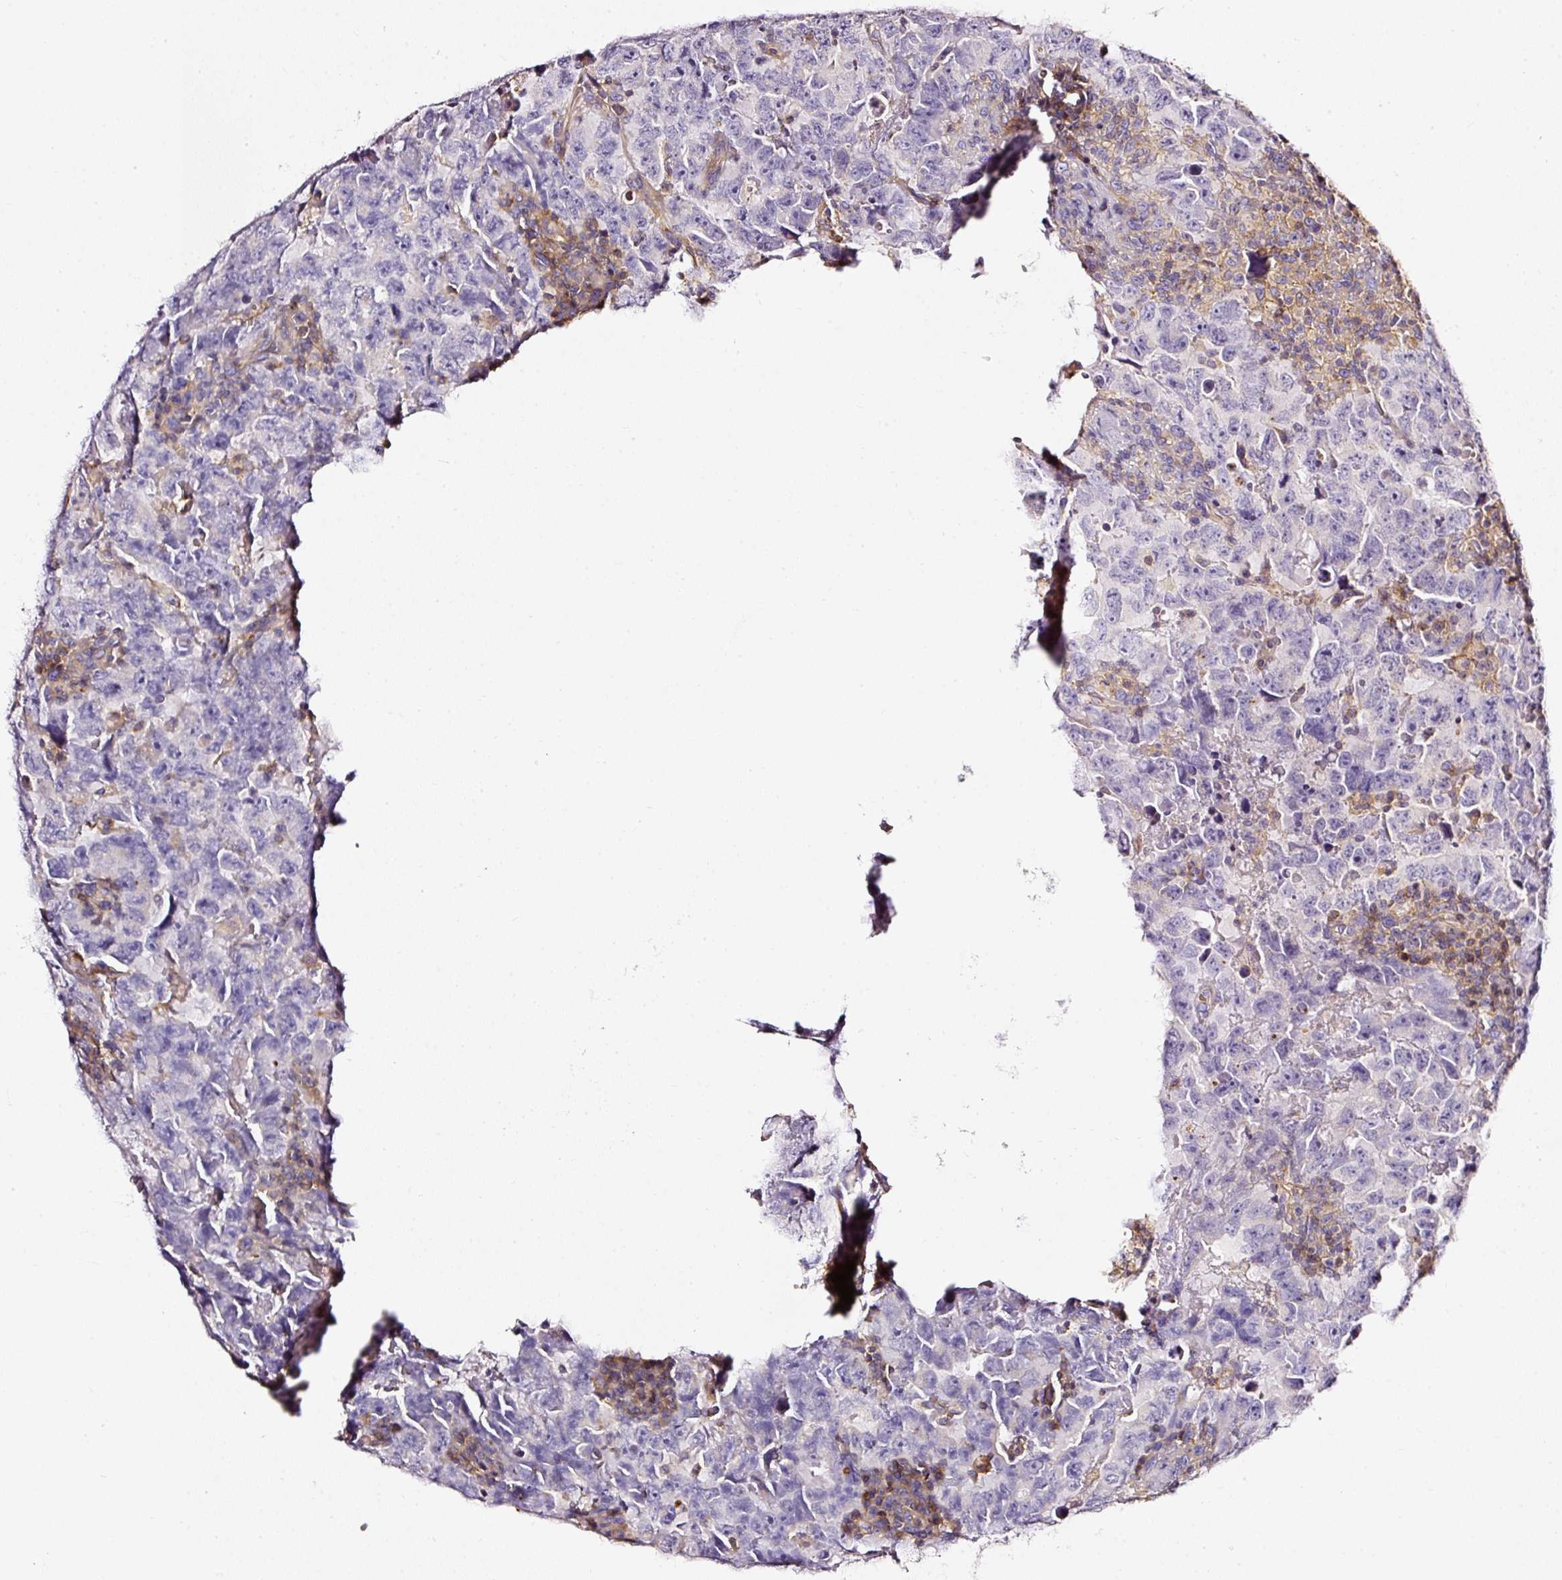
{"staining": {"intensity": "negative", "quantity": "none", "location": "none"}, "tissue": "testis cancer", "cell_type": "Tumor cells", "image_type": "cancer", "snomed": [{"axis": "morphology", "description": "Carcinoma, Embryonal, NOS"}, {"axis": "topography", "description": "Testis"}], "caption": "The micrograph demonstrates no significant expression in tumor cells of testis cancer (embryonal carcinoma). Nuclei are stained in blue.", "gene": "CD47", "patient": {"sex": "male", "age": 24}}